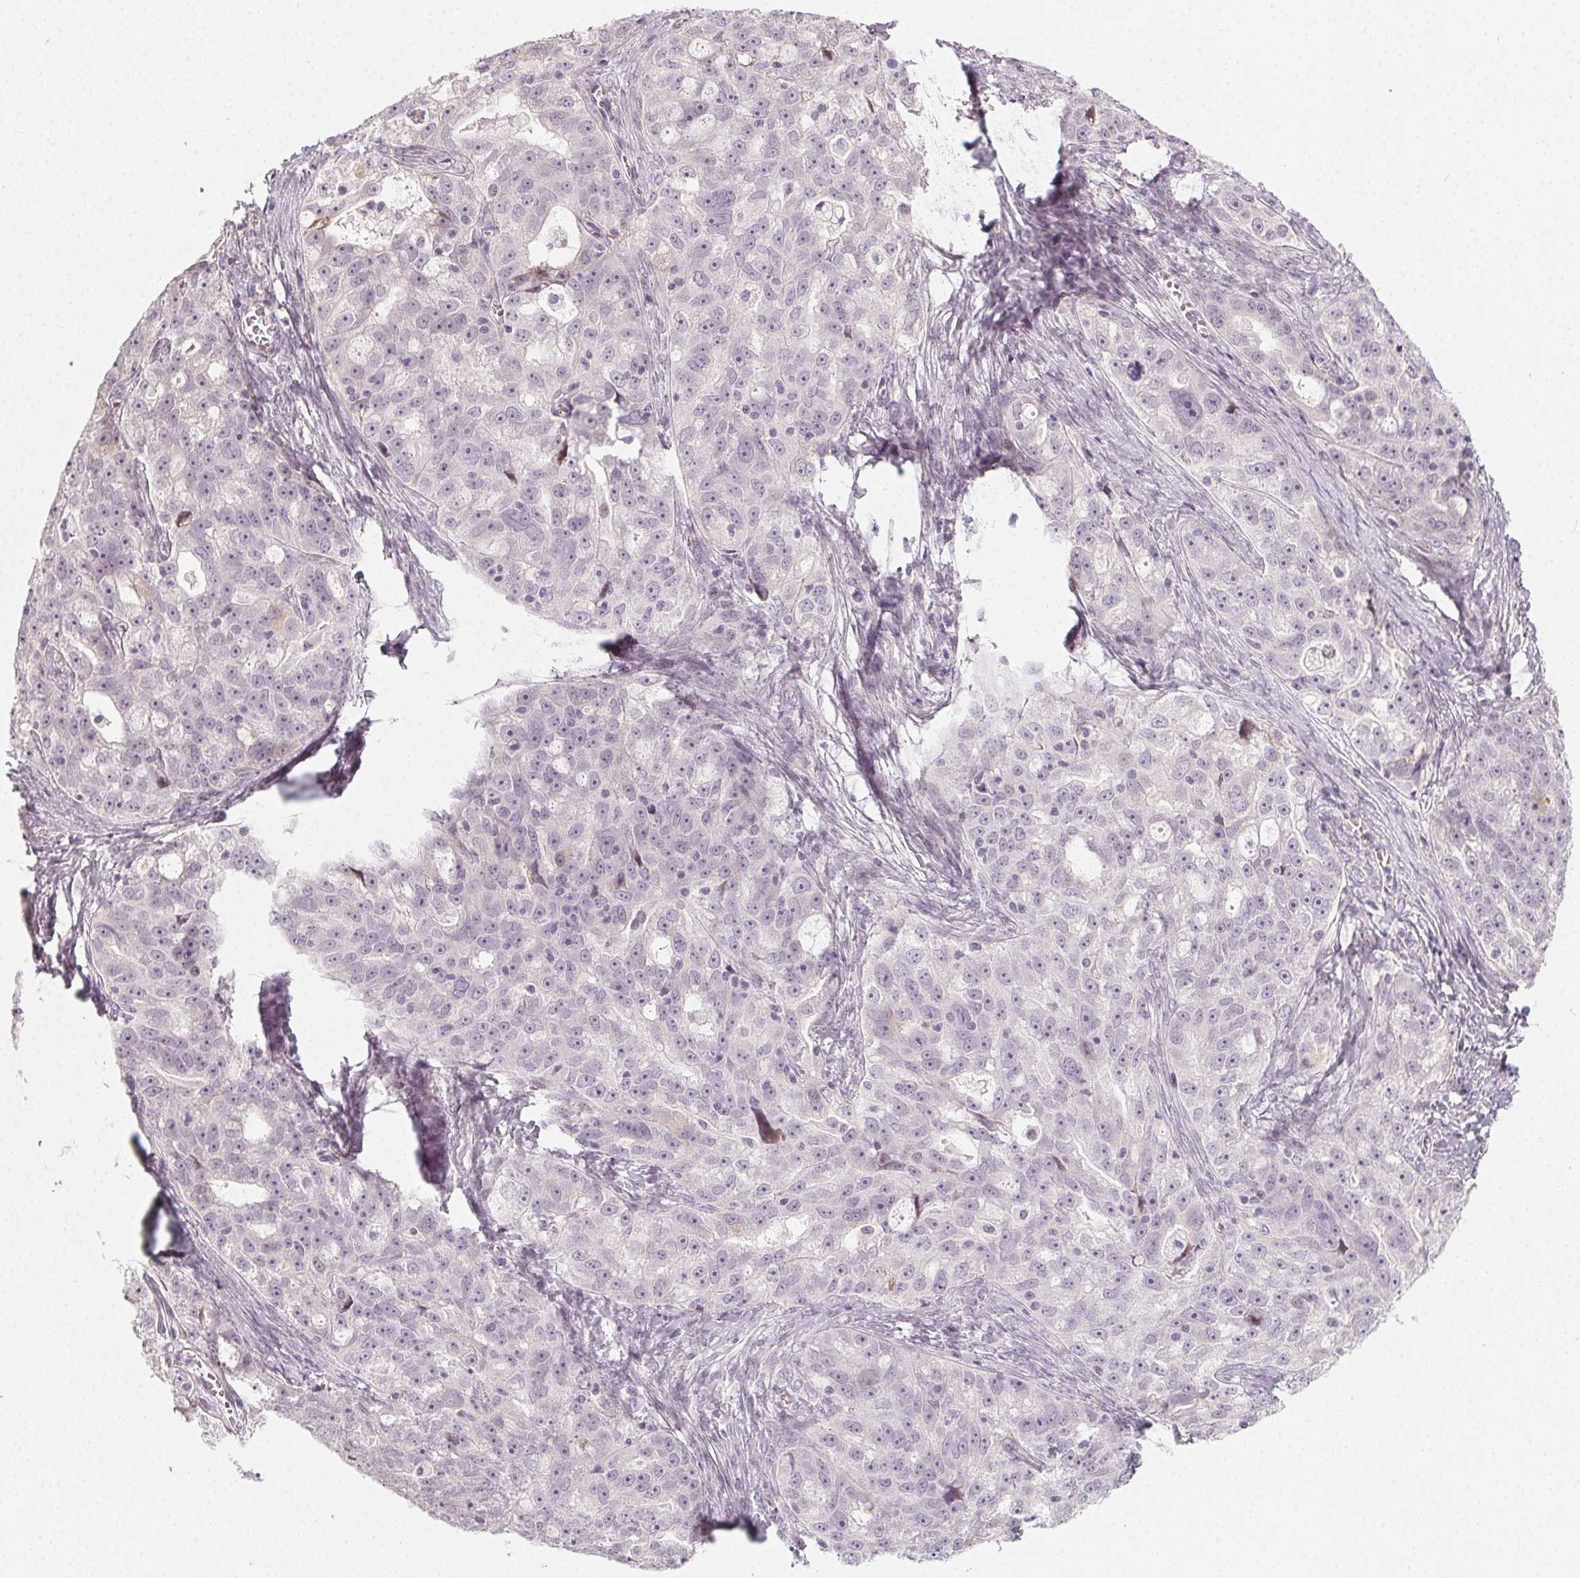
{"staining": {"intensity": "negative", "quantity": "none", "location": "none"}, "tissue": "ovarian cancer", "cell_type": "Tumor cells", "image_type": "cancer", "snomed": [{"axis": "morphology", "description": "Cystadenocarcinoma, serous, NOS"}, {"axis": "topography", "description": "Ovary"}], "caption": "Immunohistochemistry image of human ovarian cancer (serous cystadenocarcinoma) stained for a protein (brown), which displays no positivity in tumor cells.", "gene": "CCDC96", "patient": {"sex": "female", "age": 51}}